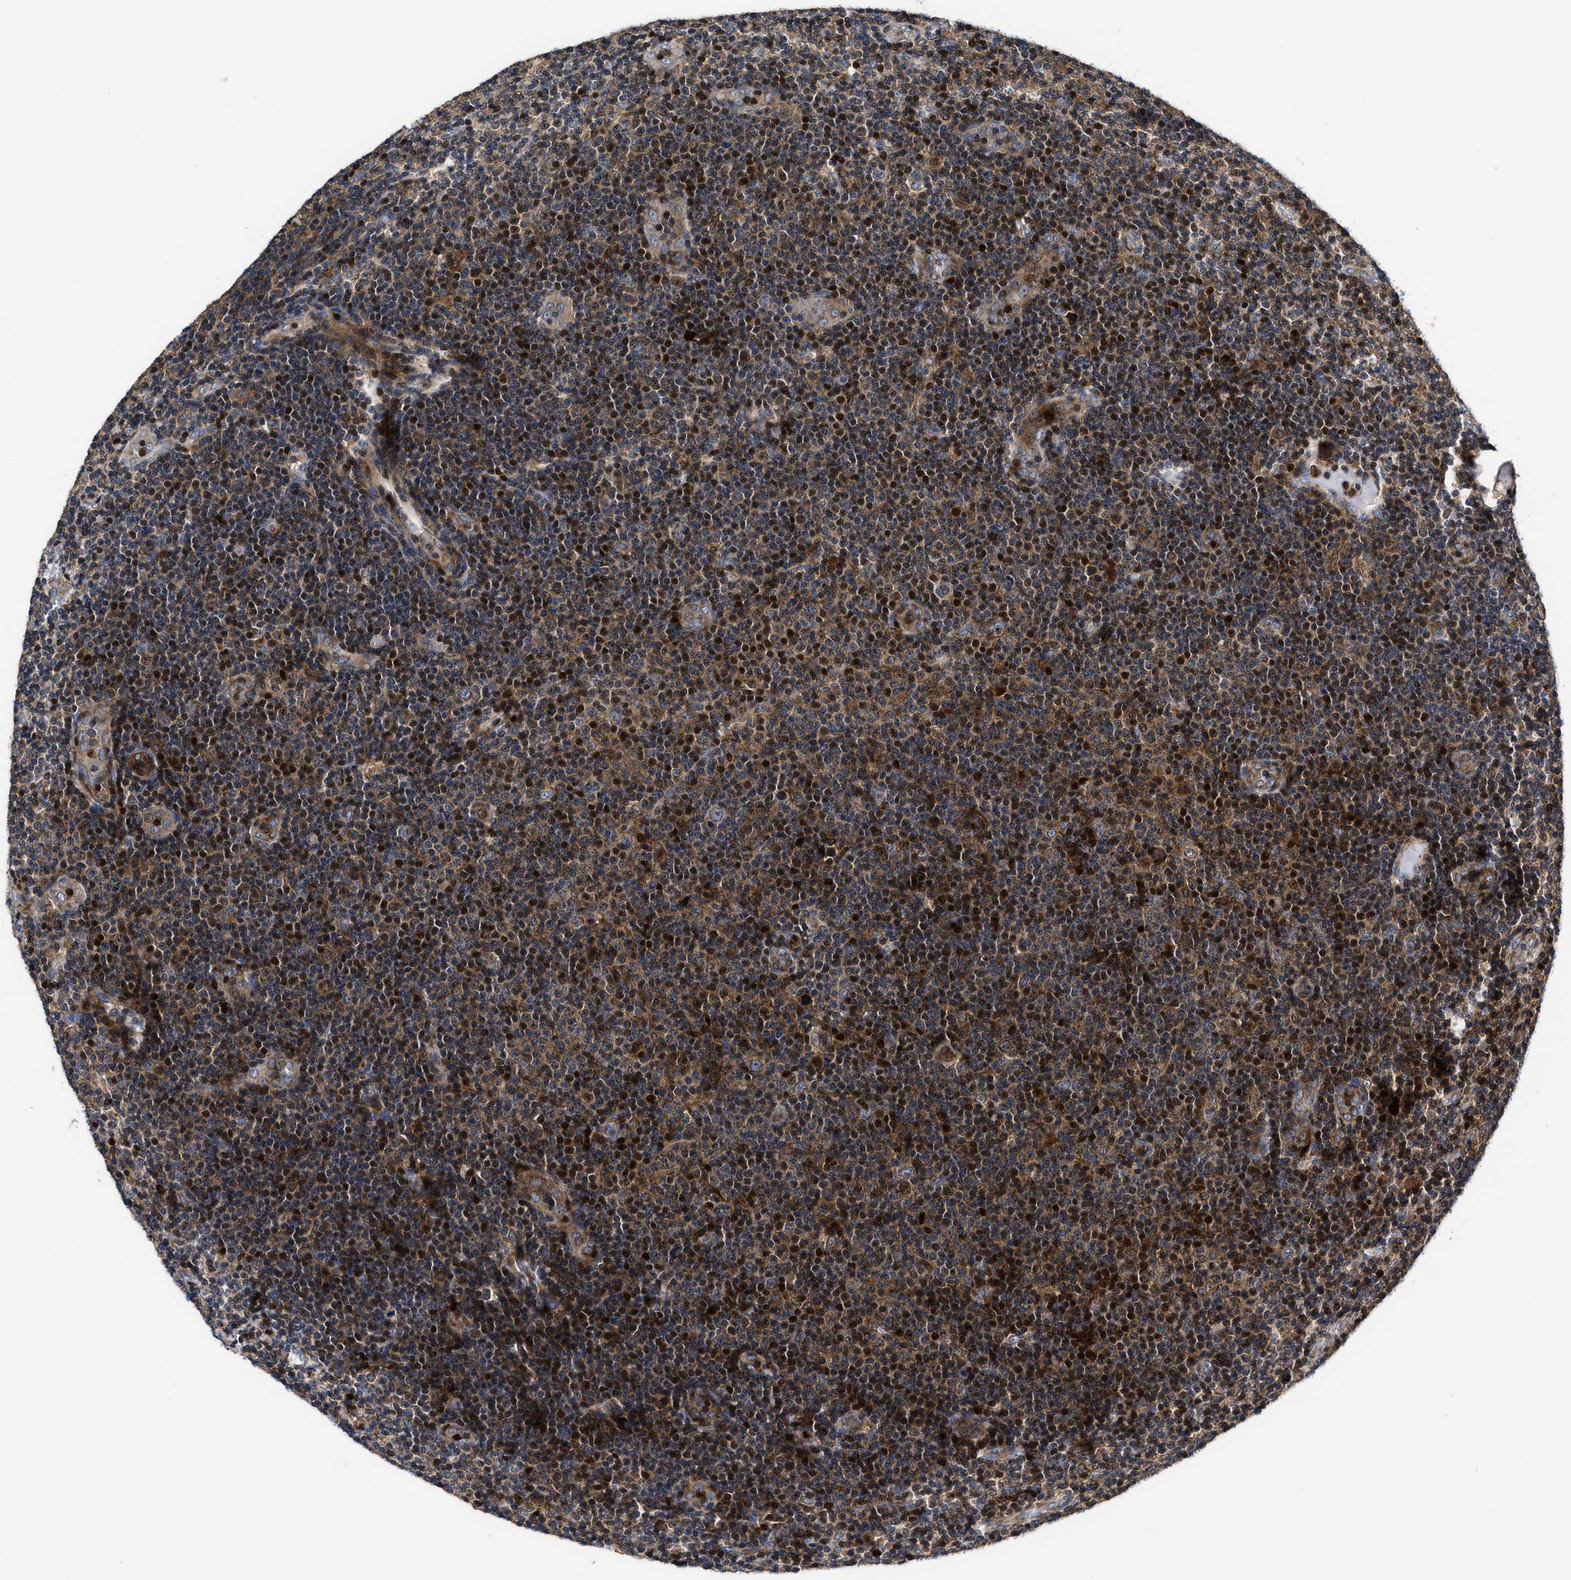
{"staining": {"intensity": "strong", "quantity": ">75%", "location": "cytoplasmic/membranous,nuclear"}, "tissue": "lymphoma", "cell_type": "Tumor cells", "image_type": "cancer", "snomed": [{"axis": "morphology", "description": "Malignant lymphoma, non-Hodgkin's type, Low grade"}, {"axis": "topography", "description": "Lymph node"}], "caption": "About >75% of tumor cells in human lymphoma demonstrate strong cytoplasmic/membranous and nuclear protein staining as visualized by brown immunohistochemical staining.", "gene": "YBEY", "patient": {"sex": "male", "age": 83}}